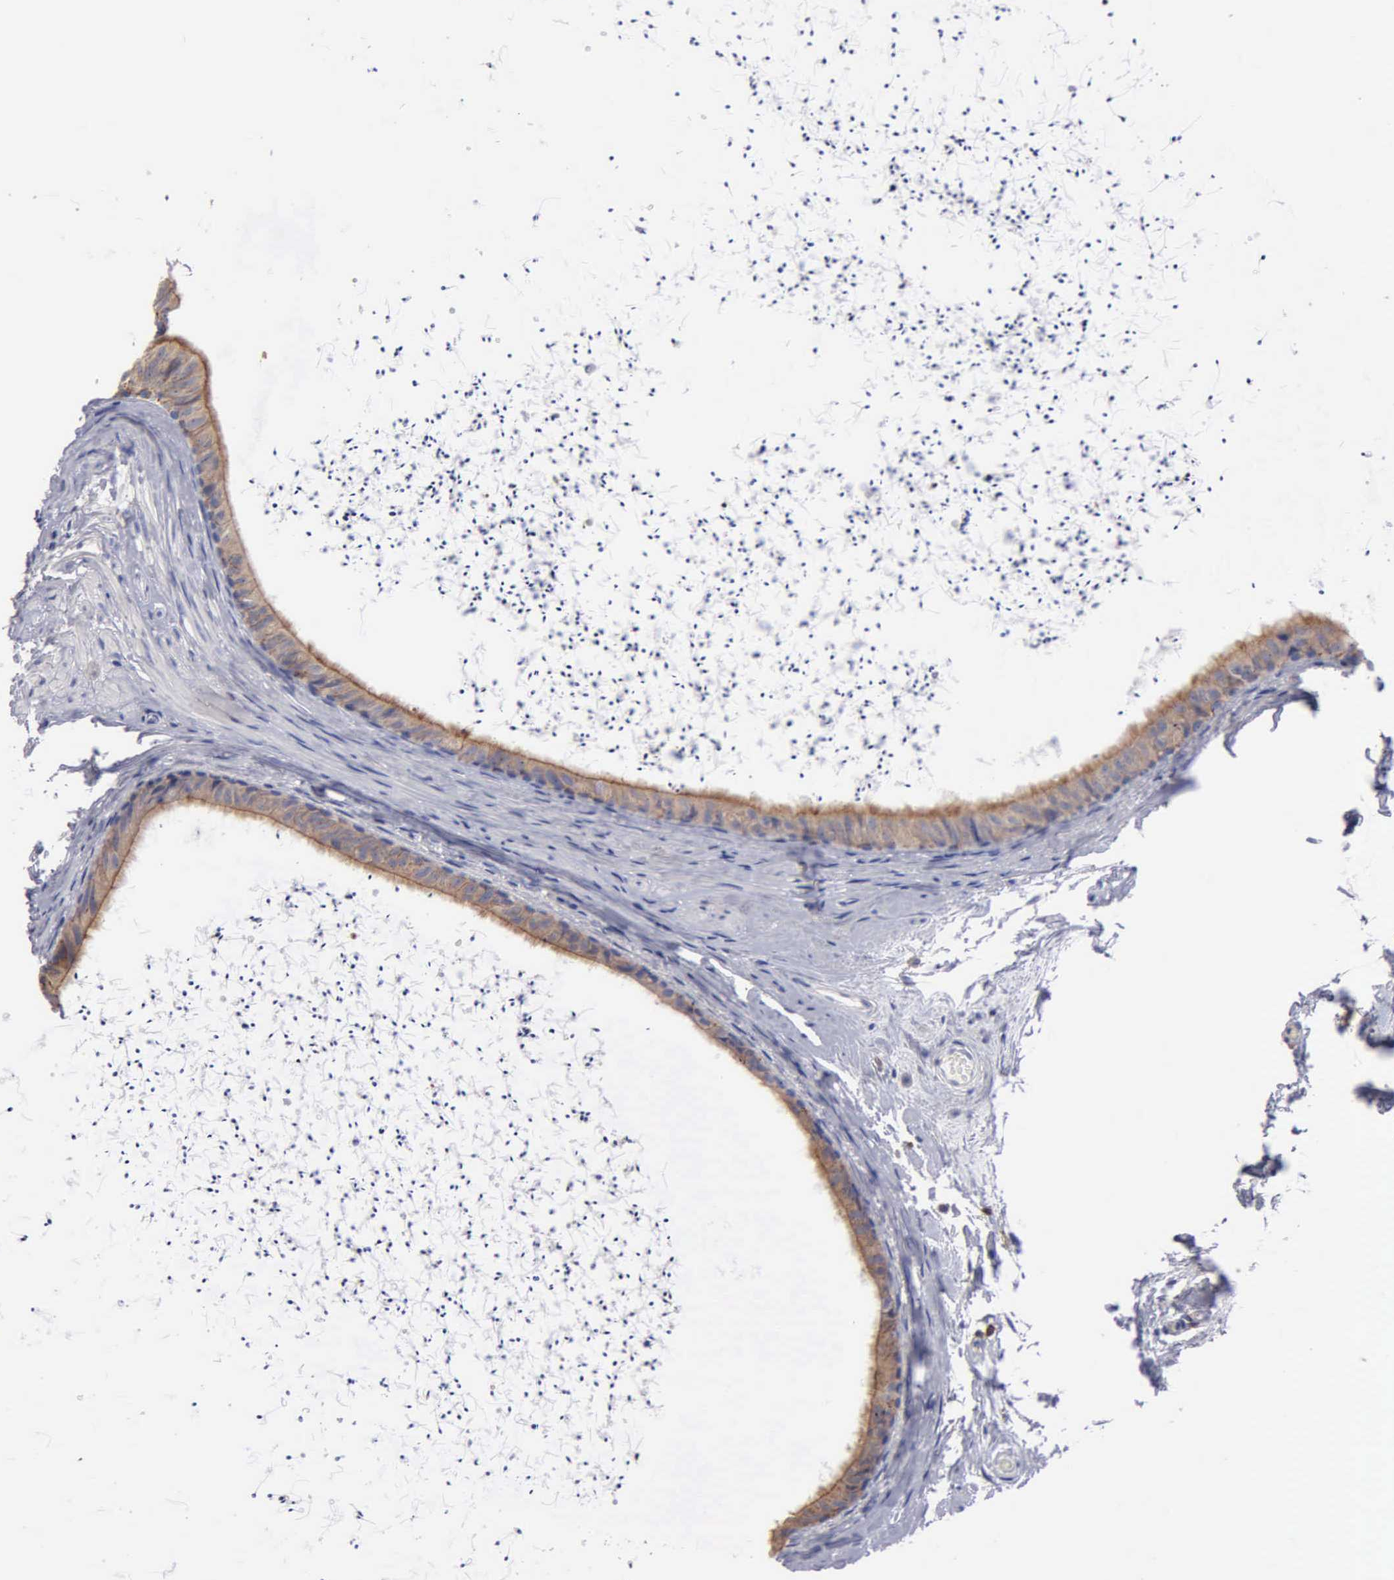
{"staining": {"intensity": "moderate", "quantity": ">75%", "location": "cytoplasmic/membranous"}, "tissue": "epididymis", "cell_type": "Glandular cells", "image_type": "normal", "snomed": [{"axis": "morphology", "description": "Normal tissue, NOS"}, {"axis": "topography", "description": "Epididymis"}], "caption": "Epididymis stained for a protein exhibits moderate cytoplasmic/membranous positivity in glandular cells.", "gene": "PTGS2", "patient": {"sex": "male", "age": 77}}